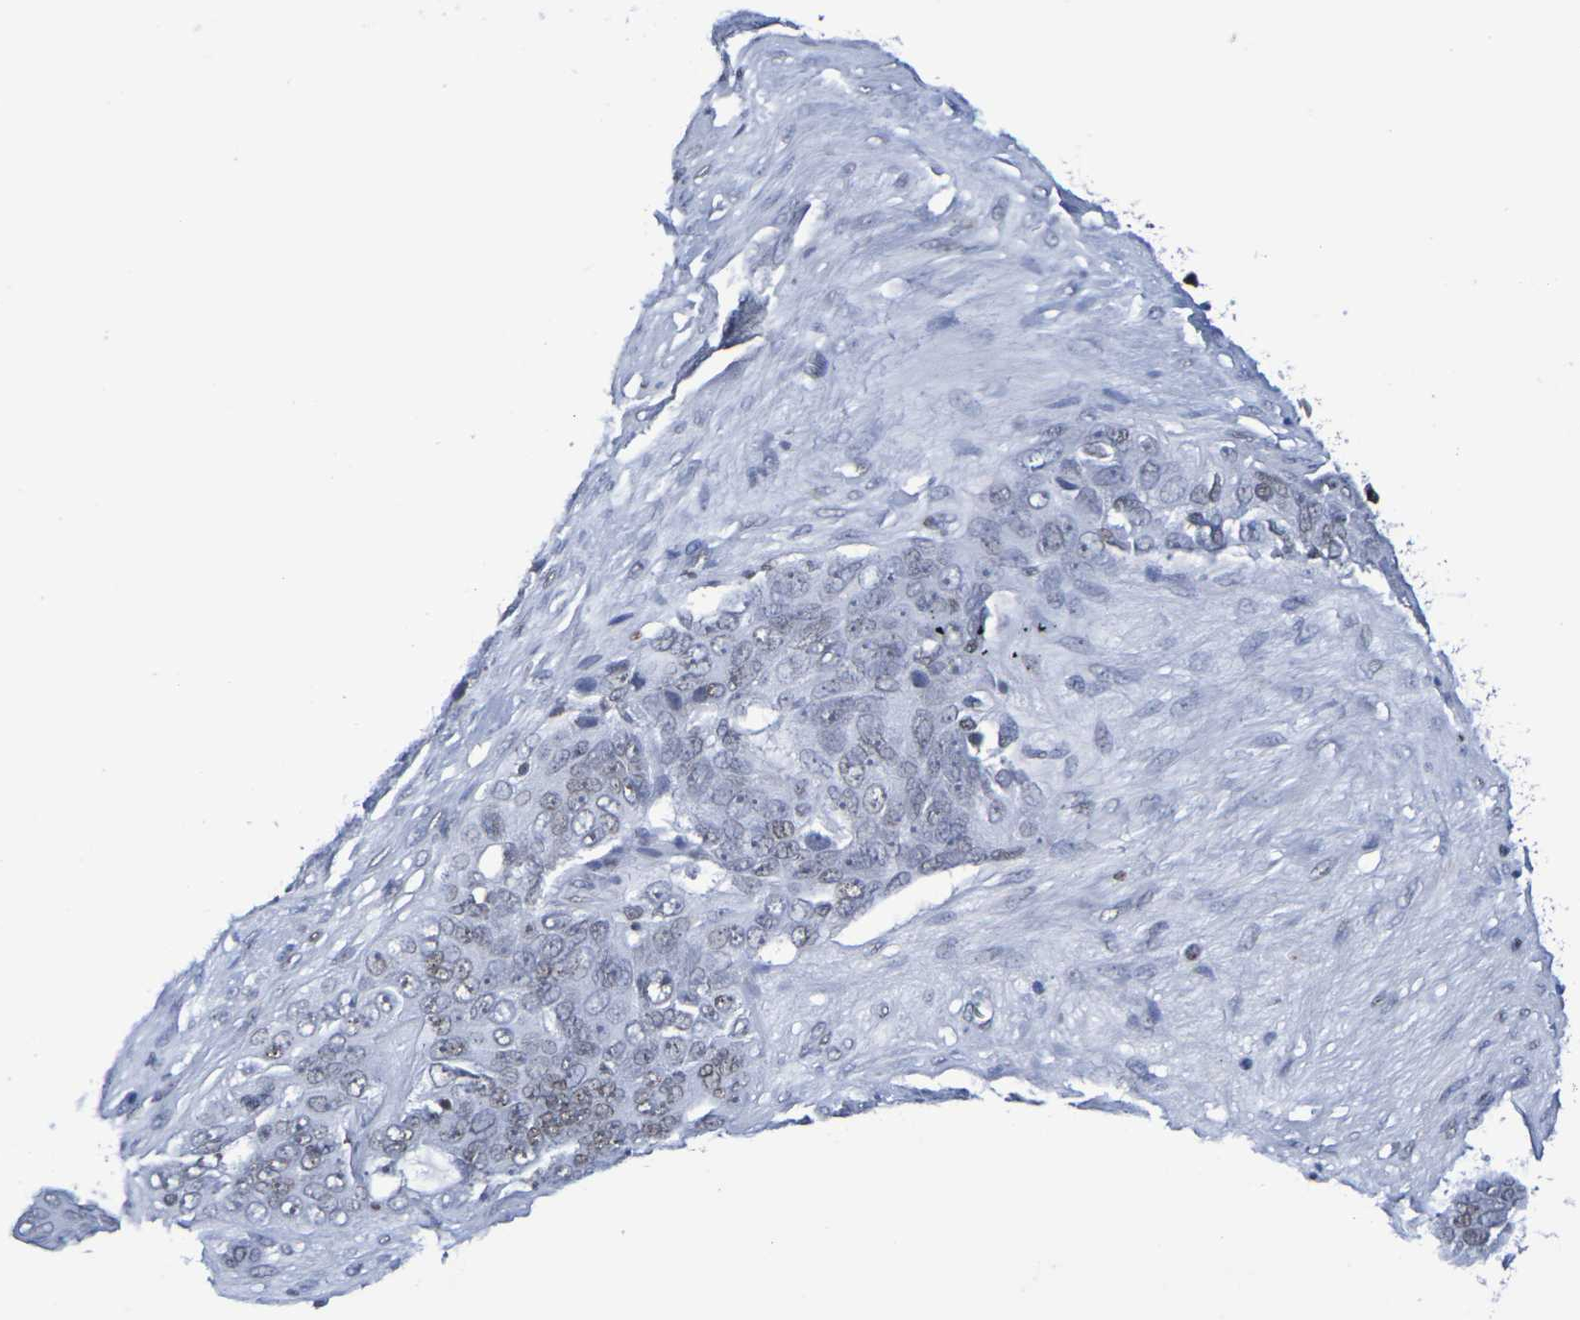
{"staining": {"intensity": "moderate", "quantity": ">75%", "location": "nuclear"}, "tissue": "ovarian cancer", "cell_type": "Tumor cells", "image_type": "cancer", "snomed": [{"axis": "morphology", "description": "Carcinoma, endometroid"}, {"axis": "topography", "description": "Ovary"}], "caption": "There is medium levels of moderate nuclear expression in tumor cells of ovarian cancer, as demonstrated by immunohistochemical staining (brown color).", "gene": "H1-5", "patient": {"sex": "female", "age": 51}}